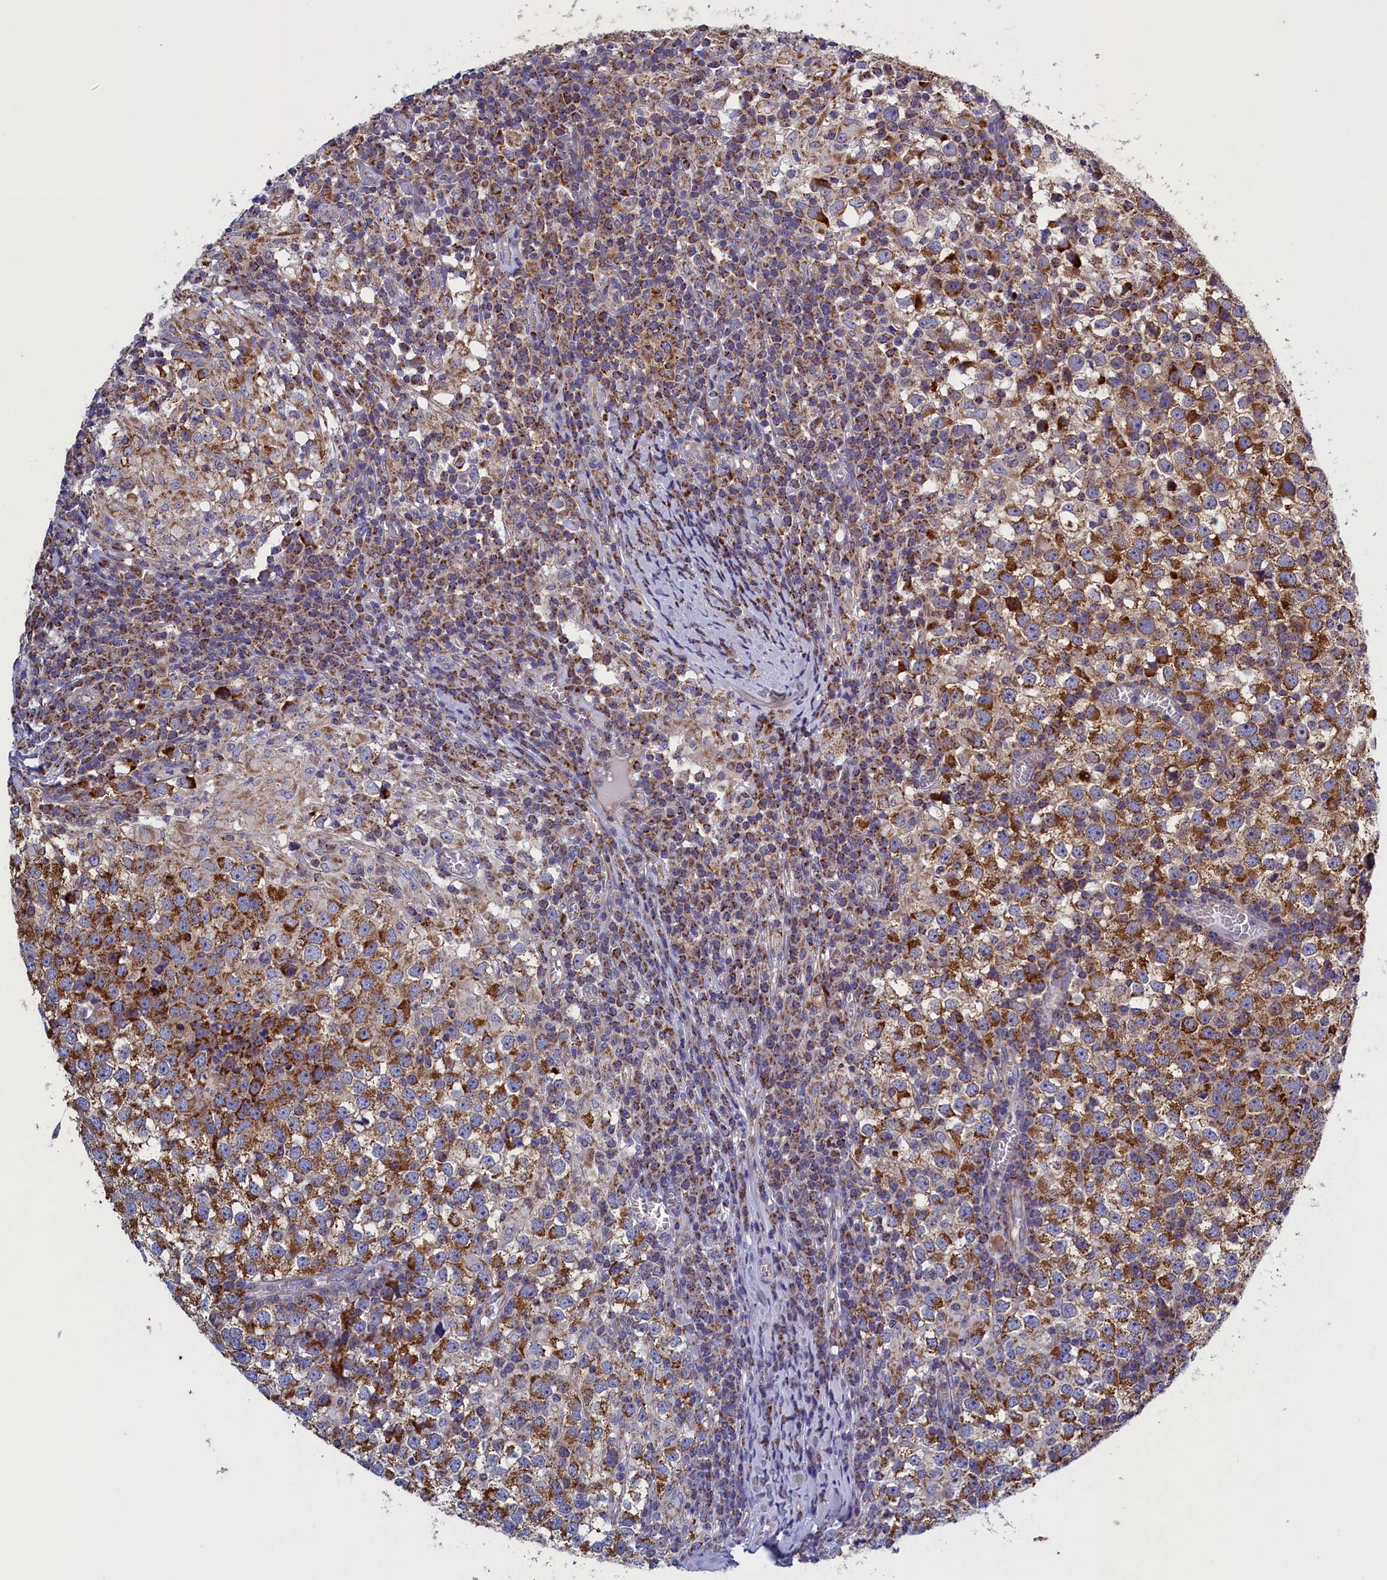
{"staining": {"intensity": "moderate", "quantity": ">75%", "location": "cytoplasmic/membranous"}, "tissue": "testis cancer", "cell_type": "Tumor cells", "image_type": "cancer", "snomed": [{"axis": "morphology", "description": "Seminoma, NOS"}, {"axis": "topography", "description": "Testis"}], "caption": "About >75% of tumor cells in seminoma (testis) demonstrate moderate cytoplasmic/membranous protein expression as visualized by brown immunohistochemical staining.", "gene": "IFT122", "patient": {"sex": "male", "age": 65}}